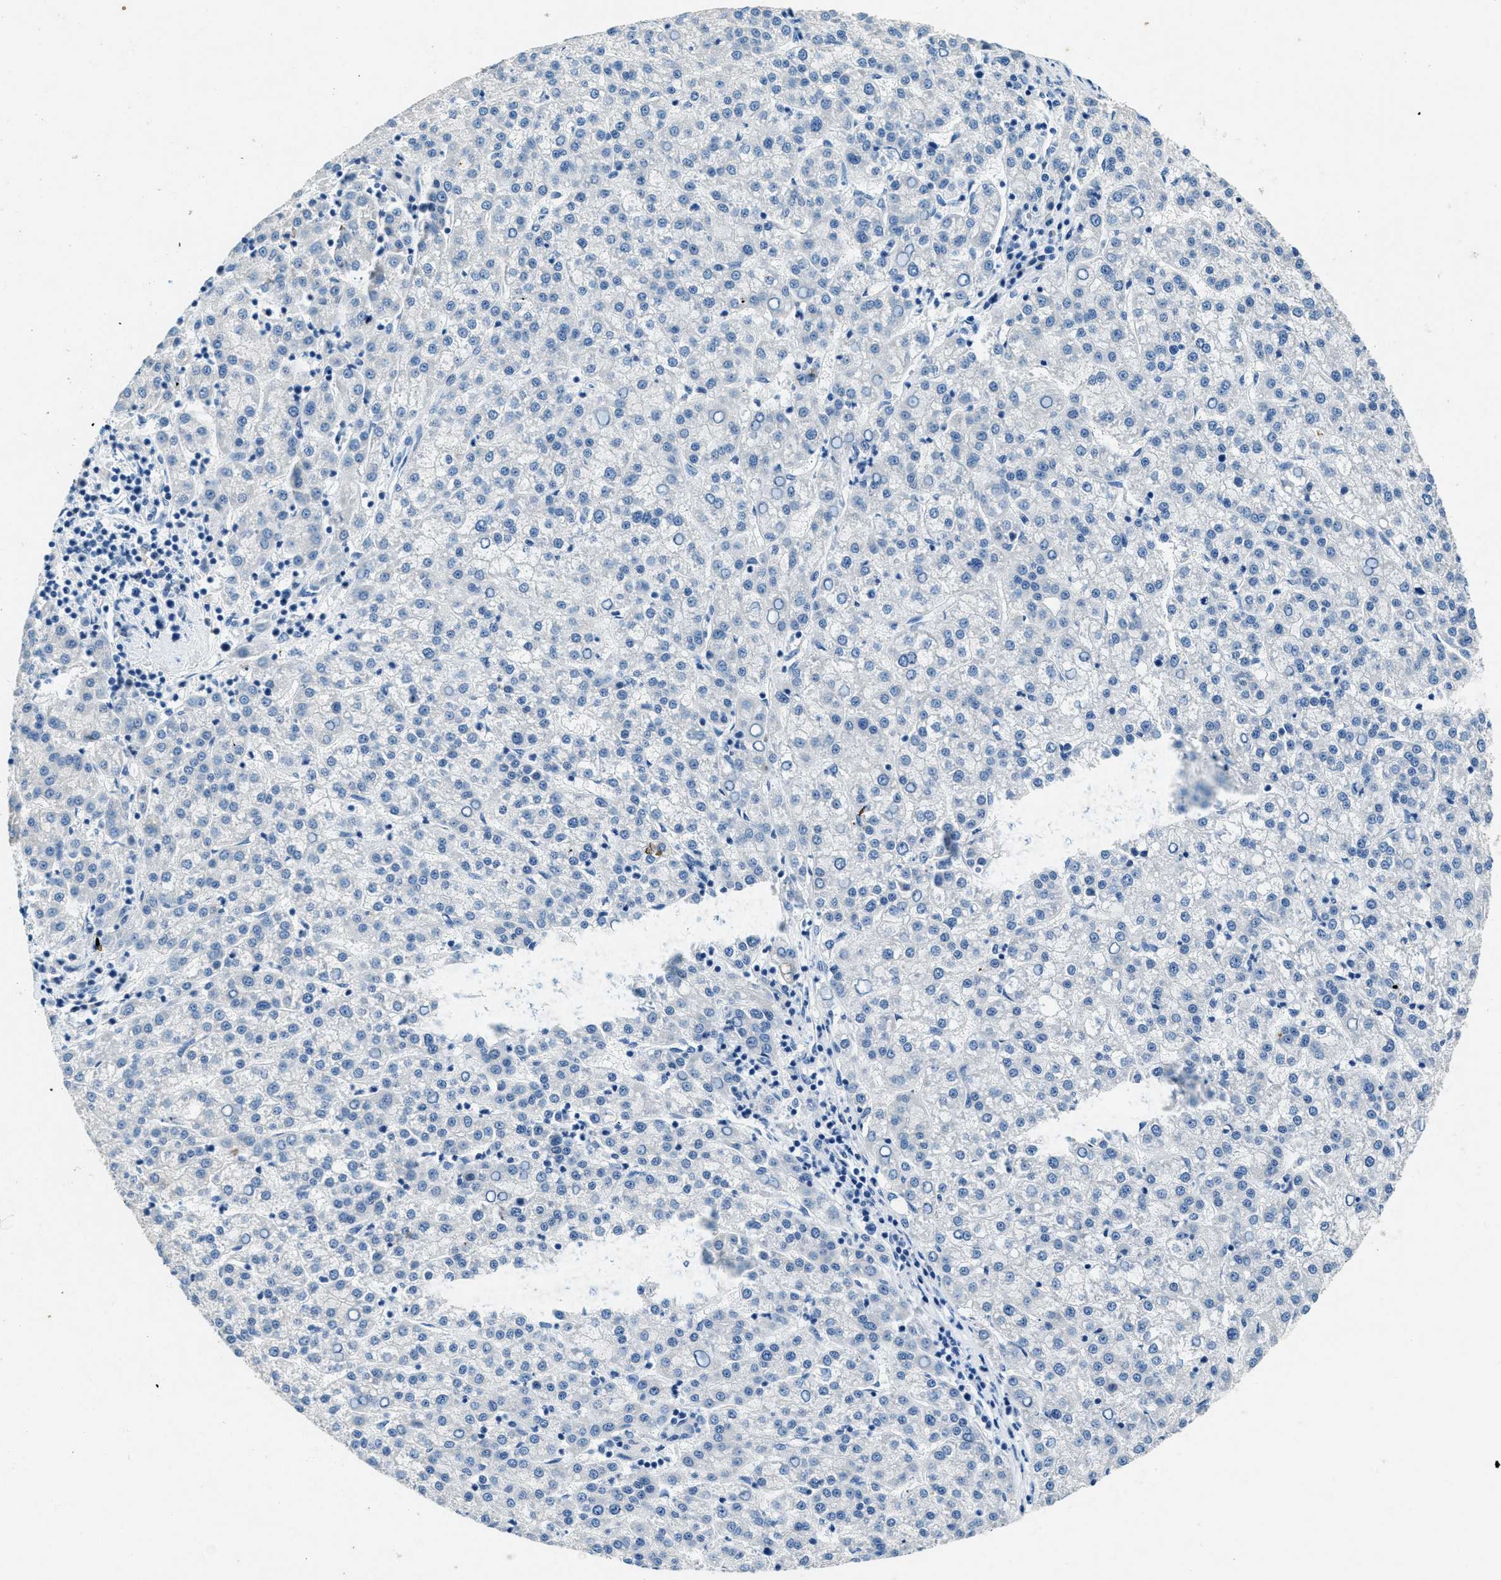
{"staining": {"intensity": "negative", "quantity": "none", "location": "none"}, "tissue": "liver cancer", "cell_type": "Tumor cells", "image_type": "cancer", "snomed": [{"axis": "morphology", "description": "Carcinoma, Hepatocellular, NOS"}, {"axis": "topography", "description": "Liver"}], "caption": "A high-resolution micrograph shows immunohistochemistry staining of liver cancer (hepatocellular carcinoma), which displays no significant expression in tumor cells. (Brightfield microscopy of DAB (3,3'-diaminobenzidine) immunohistochemistry (IHC) at high magnification).", "gene": "CFAP20", "patient": {"sex": "female", "age": 58}}